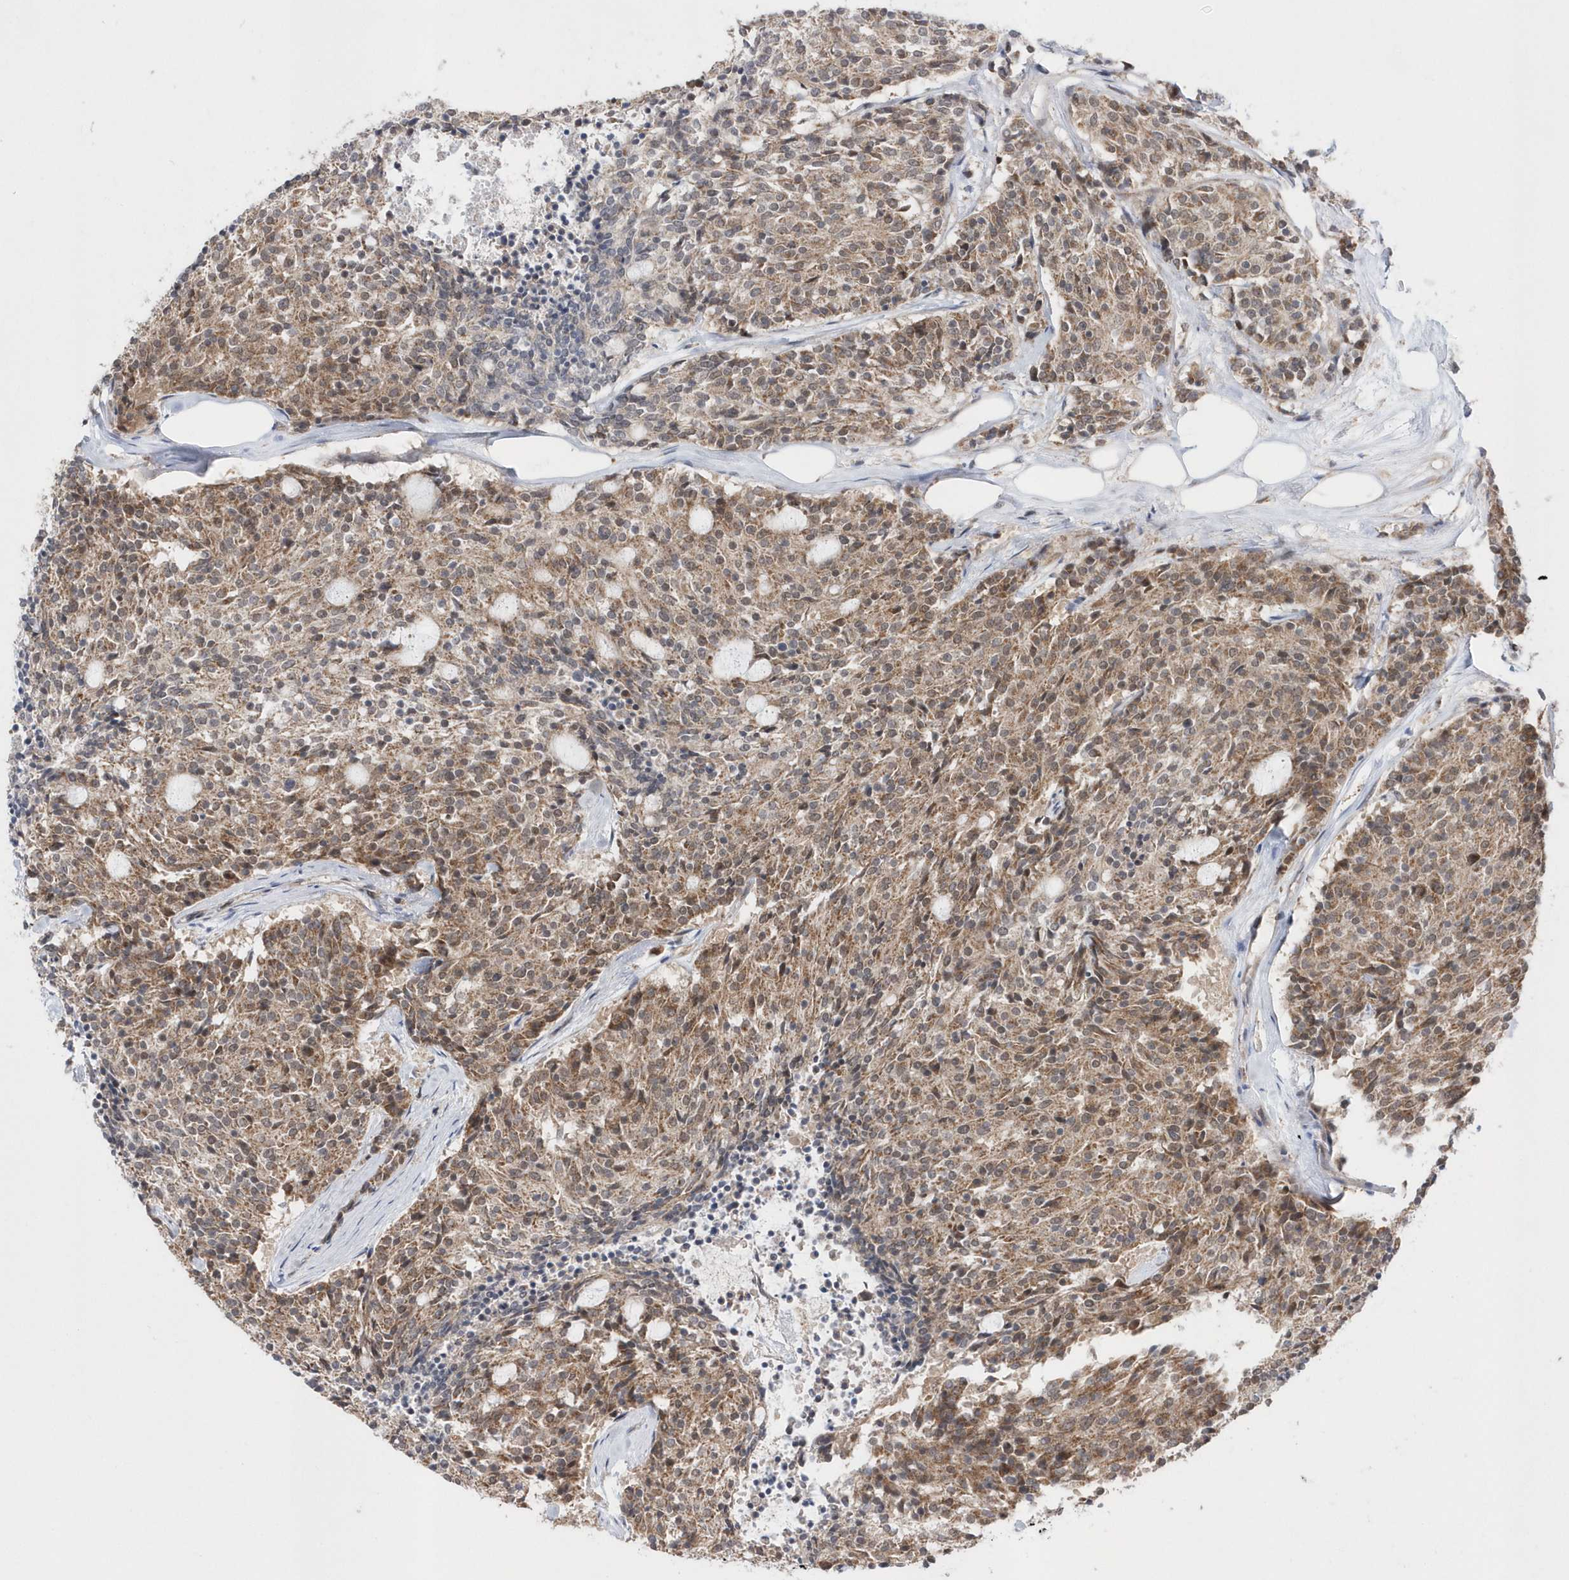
{"staining": {"intensity": "moderate", "quantity": ">75%", "location": "cytoplasmic/membranous"}, "tissue": "carcinoid", "cell_type": "Tumor cells", "image_type": "cancer", "snomed": [{"axis": "morphology", "description": "Carcinoid, malignant, NOS"}, {"axis": "topography", "description": "Pancreas"}], "caption": "Malignant carcinoid stained with DAB immunohistochemistry displays medium levels of moderate cytoplasmic/membranous staining in about >75% of tumor cells.", "gene": "DALRD3", "patient": {"sex": "female", "age": 54}}